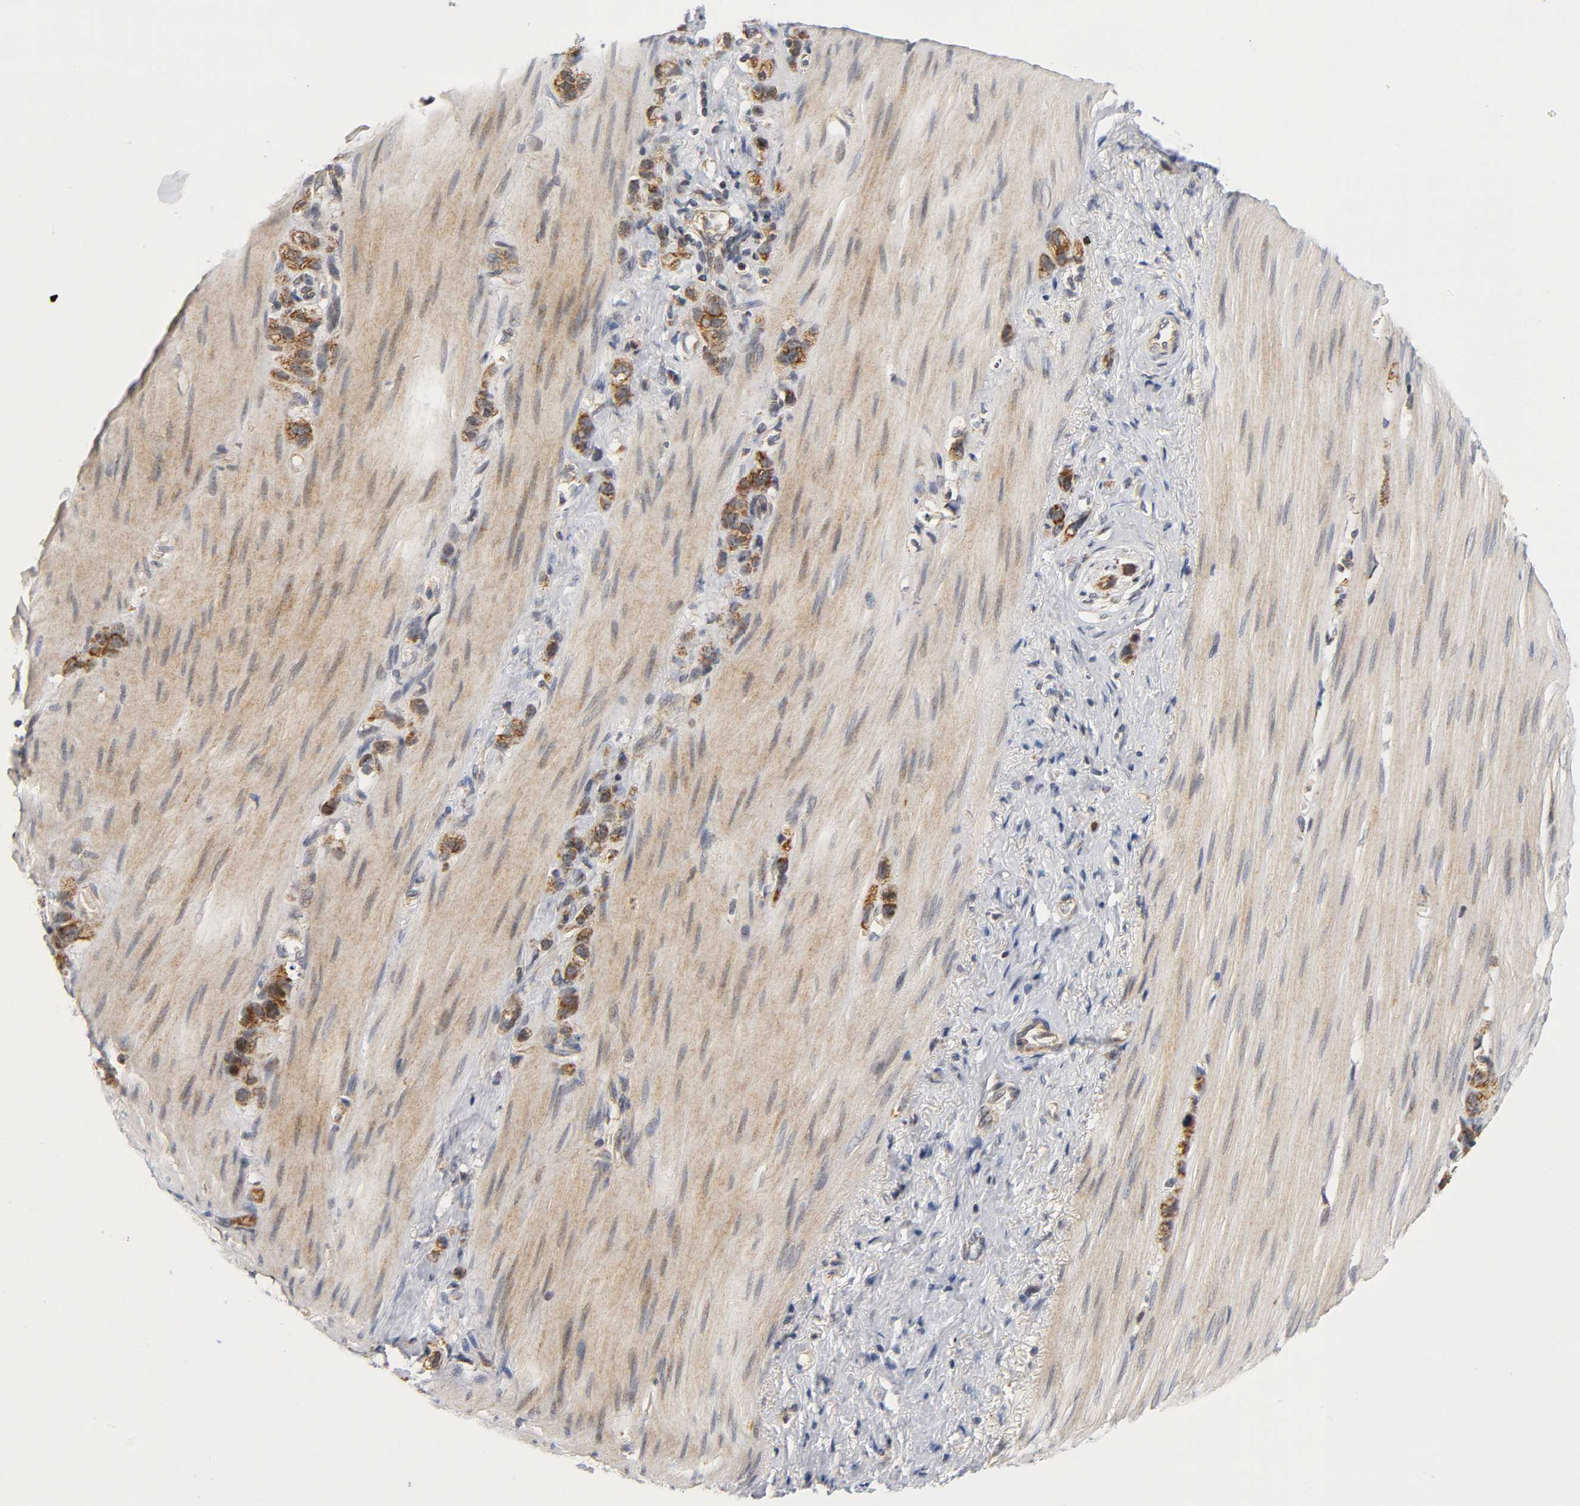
{"staining": {"intensity": "moderate", "quantity": ">75%", "location": "cytoplasmic/membranous"}, "tissue": "stomach cancer", "cell_type": "Tumor cells", "image_type": "cancer", "snomed": [{"axis": "morphology", "description": "Normal tissue, NOS"}, {"axis": "morphology", "description": "Adenocarcinoma, NOS"}, {"axis": "morphology", "description": "Adenocarcinoma, High grade"}, {"axis": "topography", "description": "Stomach, upper"}, {"axis": "topography", "description": "Stomach"}], "caption": "Stomach cancer (adenocarcinoma (high-grade)) stained for a protein exhibits moderate cytoplasmic/membranous positivity in tumor cells. (DAB IHC with brightfield microscopy, high magnification).", "gene": "NRP1", "patient": {"sex": "female", "age": 65}}